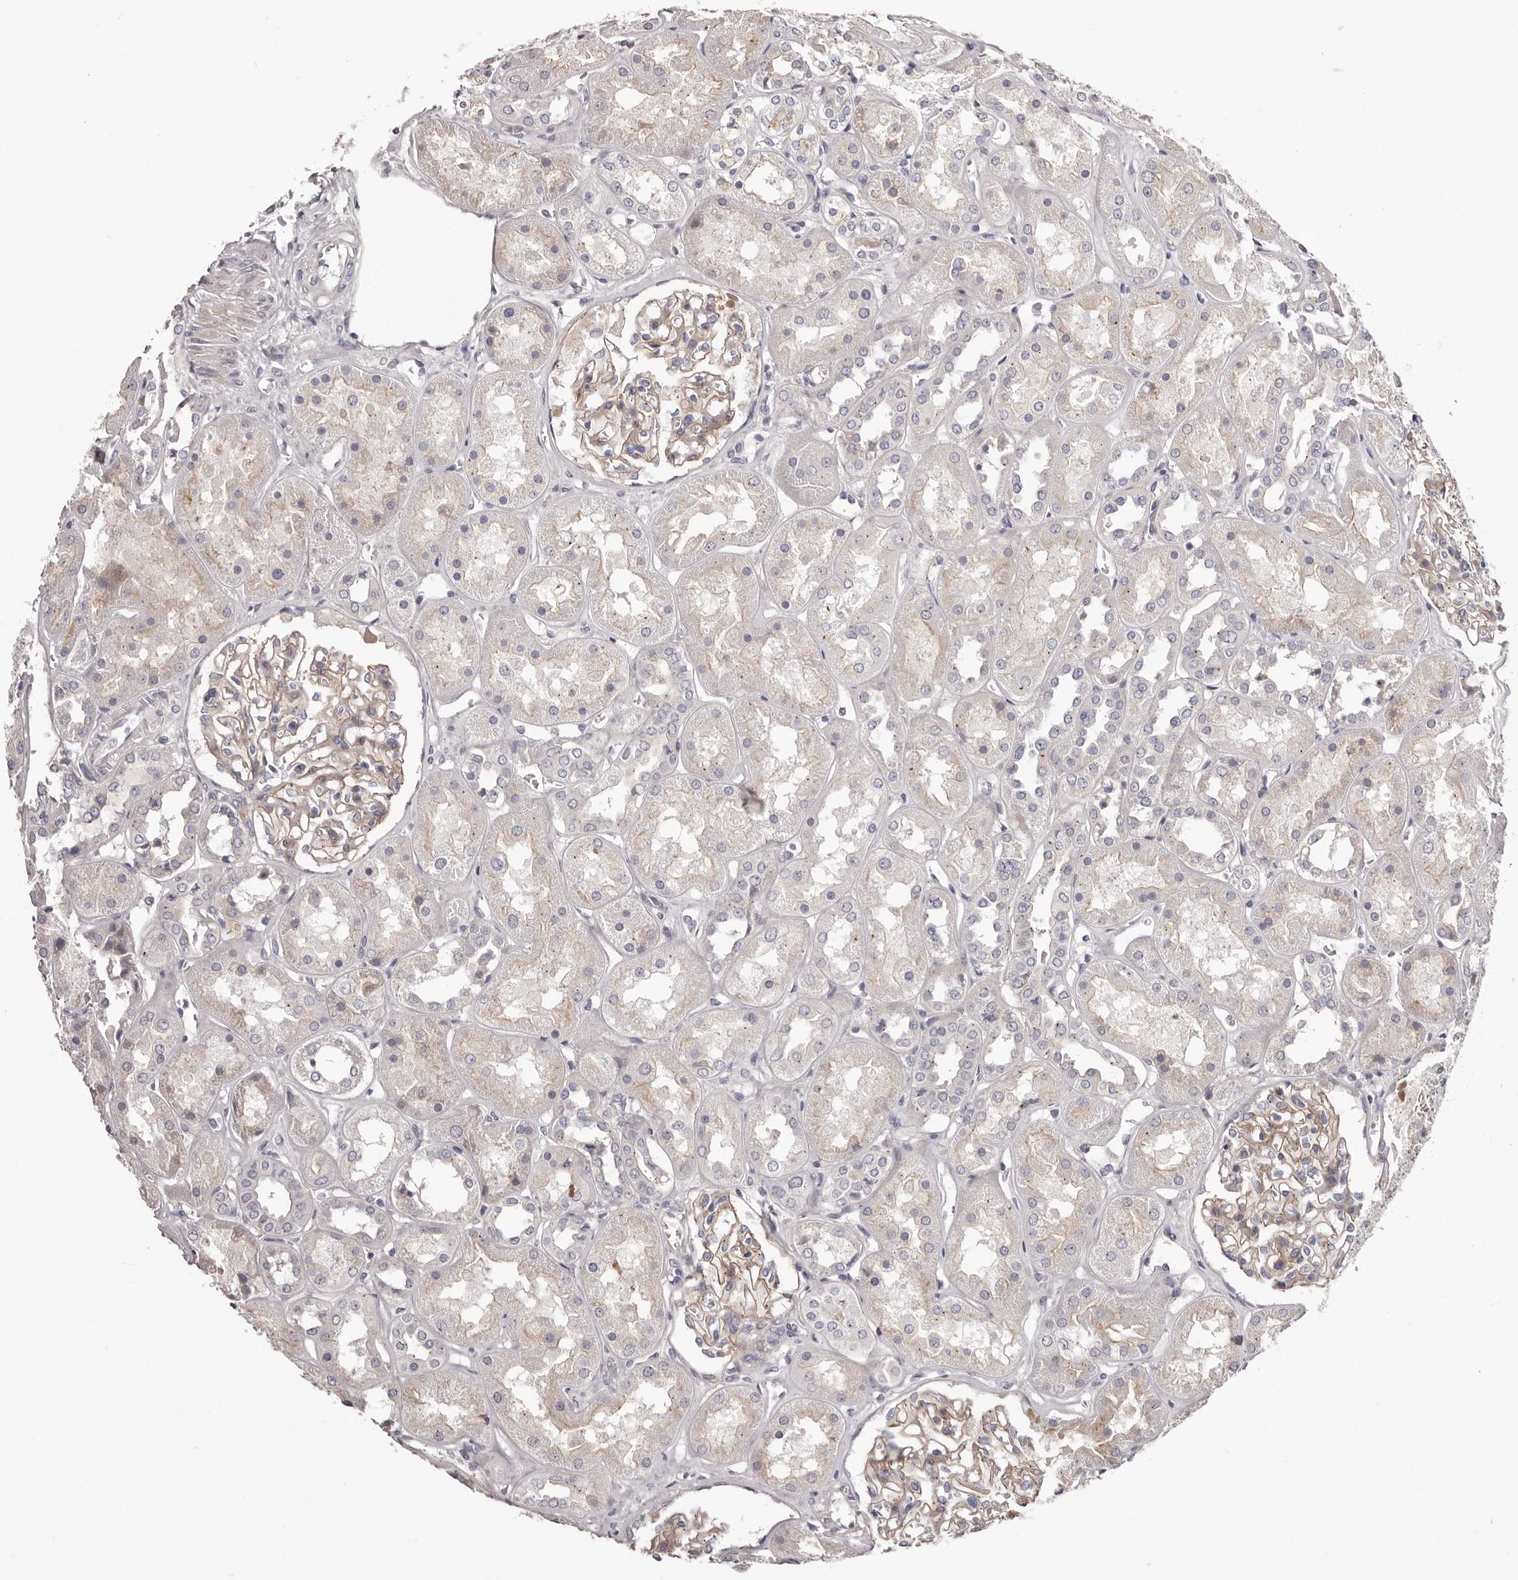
{"staining": {"intensity": "moderate", "quantity": "25%-75%", "location": "cytoplasmic/membranous"}, "tissue": "kidney", "cell_type": "Cells in glomeruli", "image_type": "normal", "snomed": [{"axis": "morphology", "description": "Normal tissue, NOS"}, {"axis": "topography", "description": "Kidney"}], "caption": "Immunohistochemistry staining of unremarkable kidney, which exhibits medium levels of moderate cytoplasmic/membranous positivity in approximately 25%-75% of cells in glomeruli indicating moderate cytoplasmic/membranous protein positivity. The staining was performed using DAB (3,3'-diaminobenzidine) (brown) for protein detection and nuclei were counterstained in hematoxylin (blue).", "gene": "PEG10", "patient": {"sex": "male", "age": 70}}